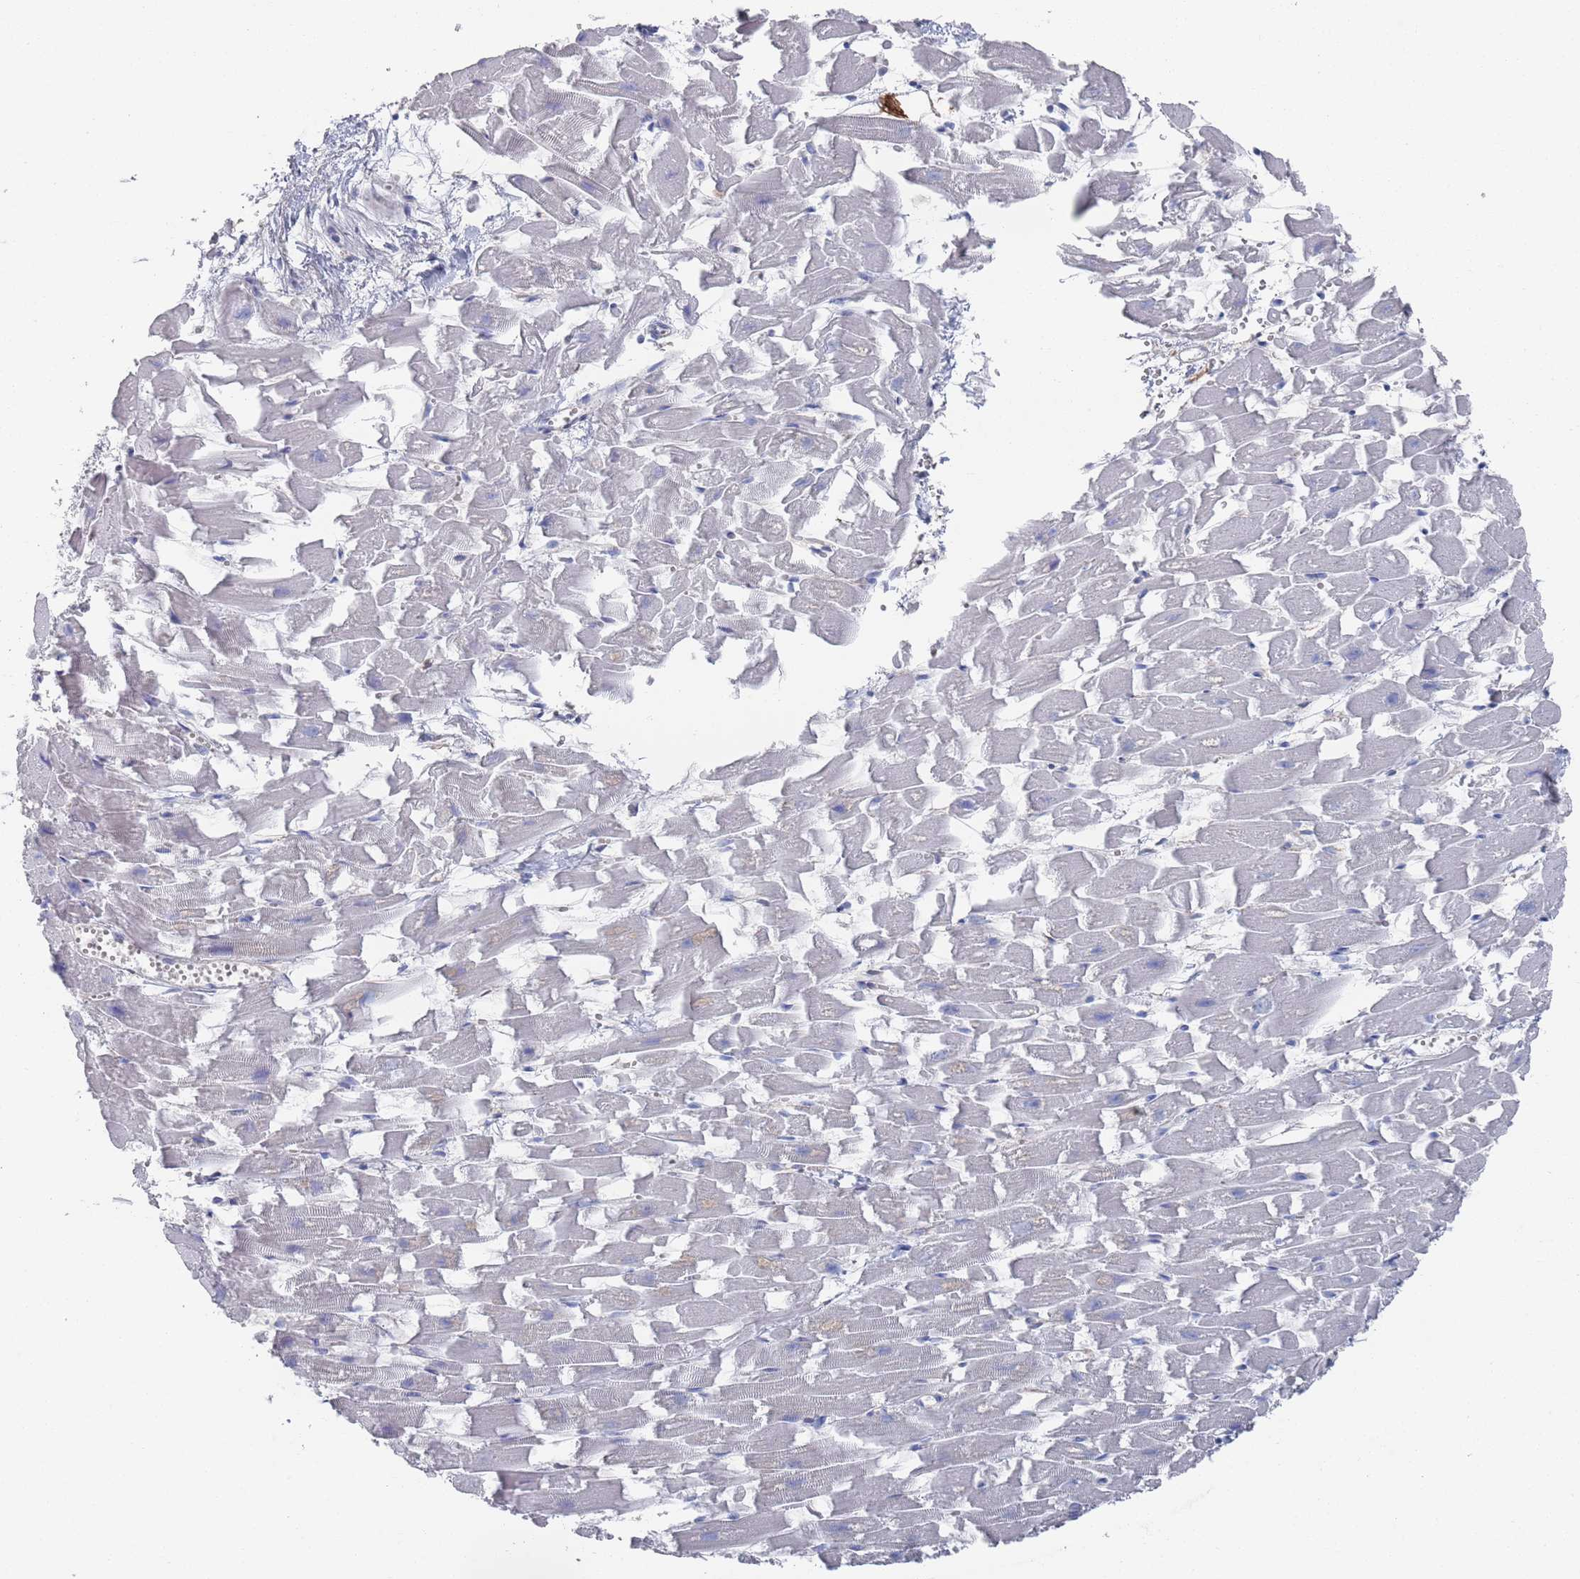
{"staining": {"intensity": "negative", "quantity": "none", "location": "none"}, "tissue": "heart muscle", "cell_type": "Cardiomyocytes", "image_type": "normal", "snomed": [{"axis": "morphology", "description": "Normal tissue, NOS"}, {"axis": "topography", "description": "Heart"}], "caption": "IHC of unremarkable human heart muscle demonstrates no positivity in cardiomyocytes.", "gene": "TMCO3", "patient": {"sex": "female", "age": 64}}